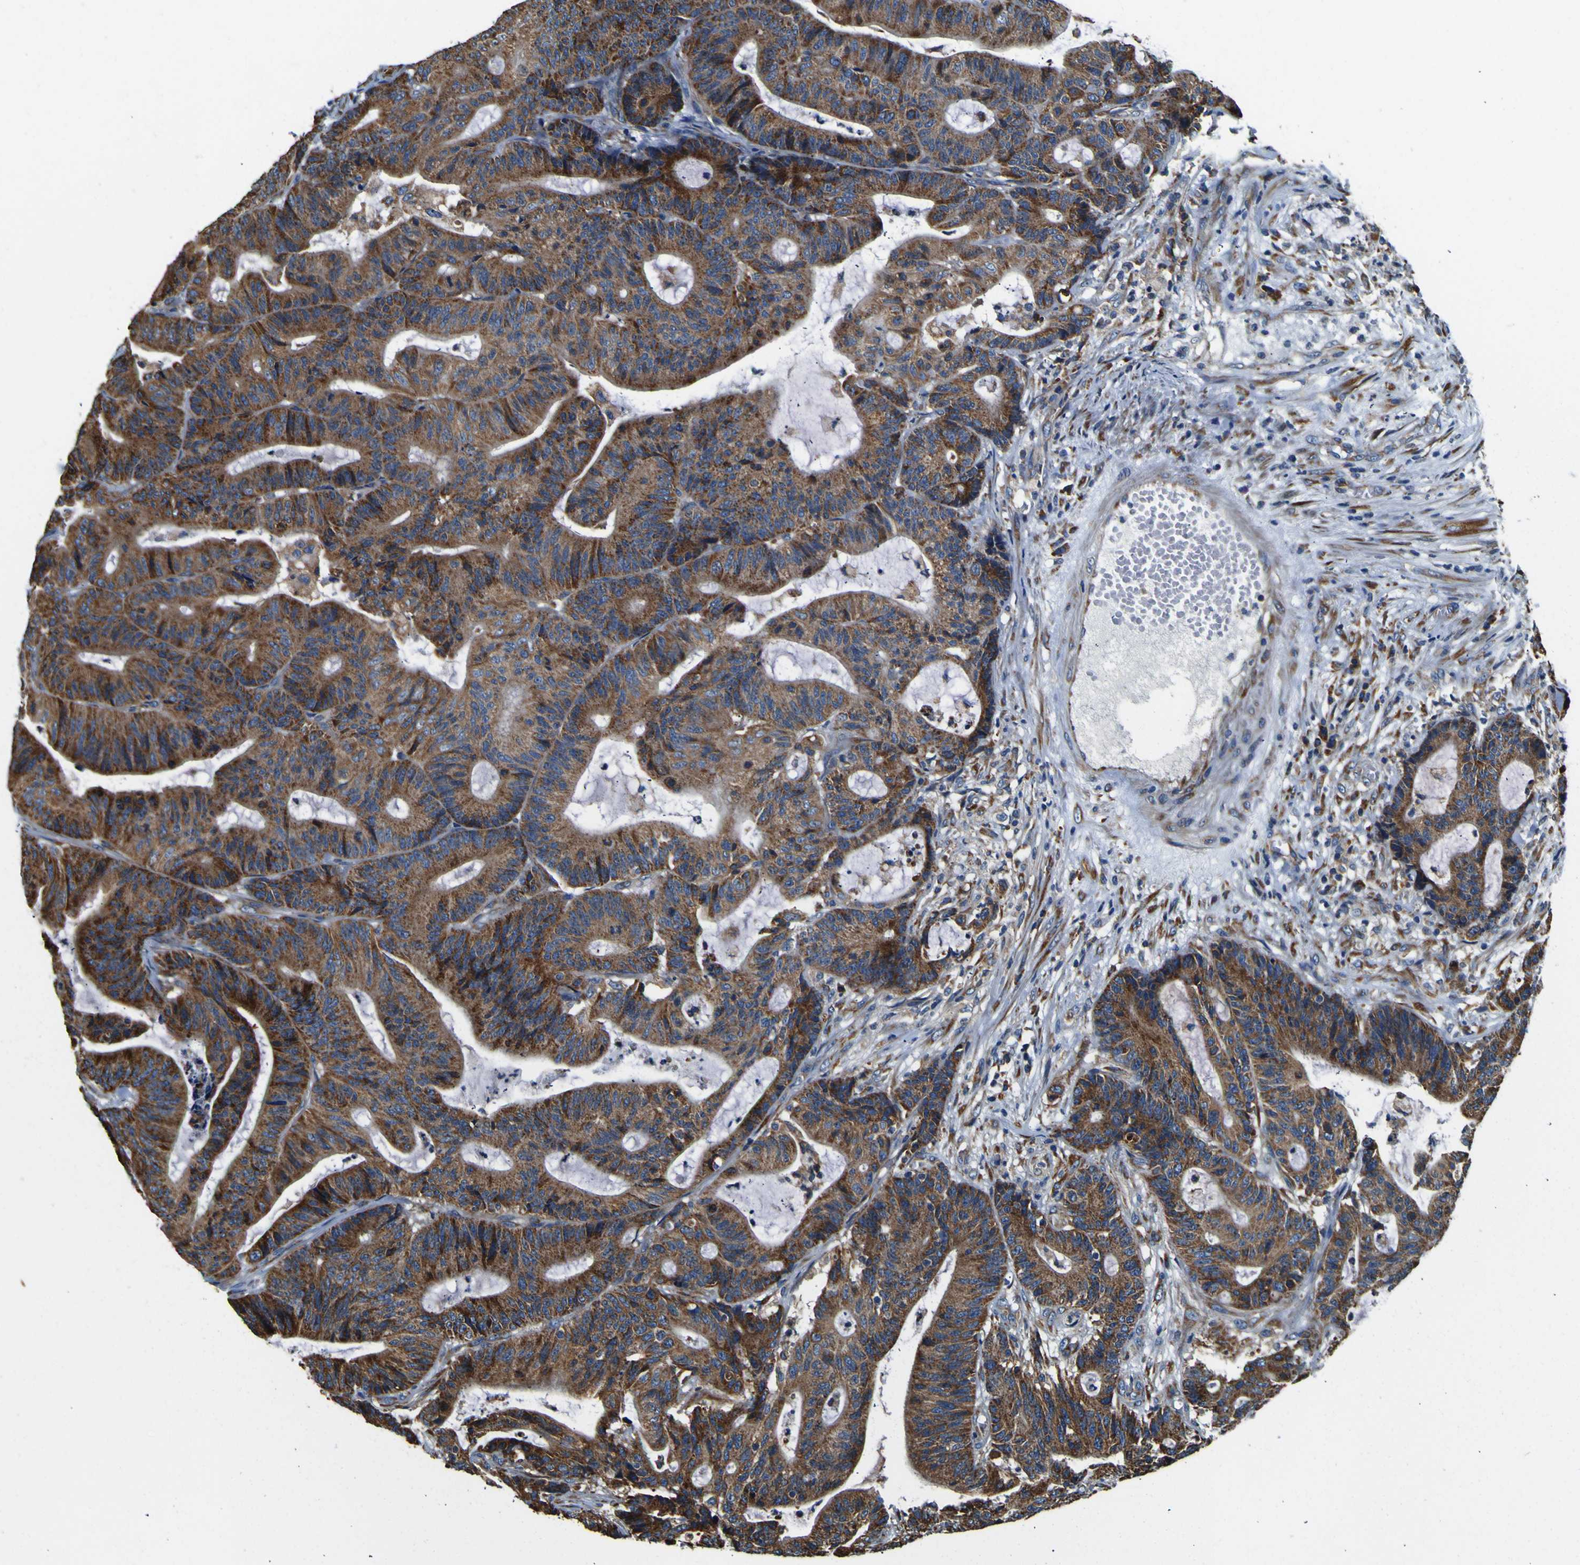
{"staining": {"intensity": "moderate", "quantity": ">75%", "location": "cytoplasmic/membranous"}, "tissue": "colorectal cancer", "cell_type": "Tumor cells", "image_type": "cancer", "snomed": [{"axis": "morphology", "description": "Adenocarcinoma, NOS"}, {"axis": "topography", "description": "Colon"}], "caption": "Protein expression analysis of human colorectal cancer (adenocarcinoma) reveals moderate cytoplasmic/membranous expression in approximately >75% of tumor cells.", "gene": "INPP5A", "patient": {"sex": "female", "age": 84}}